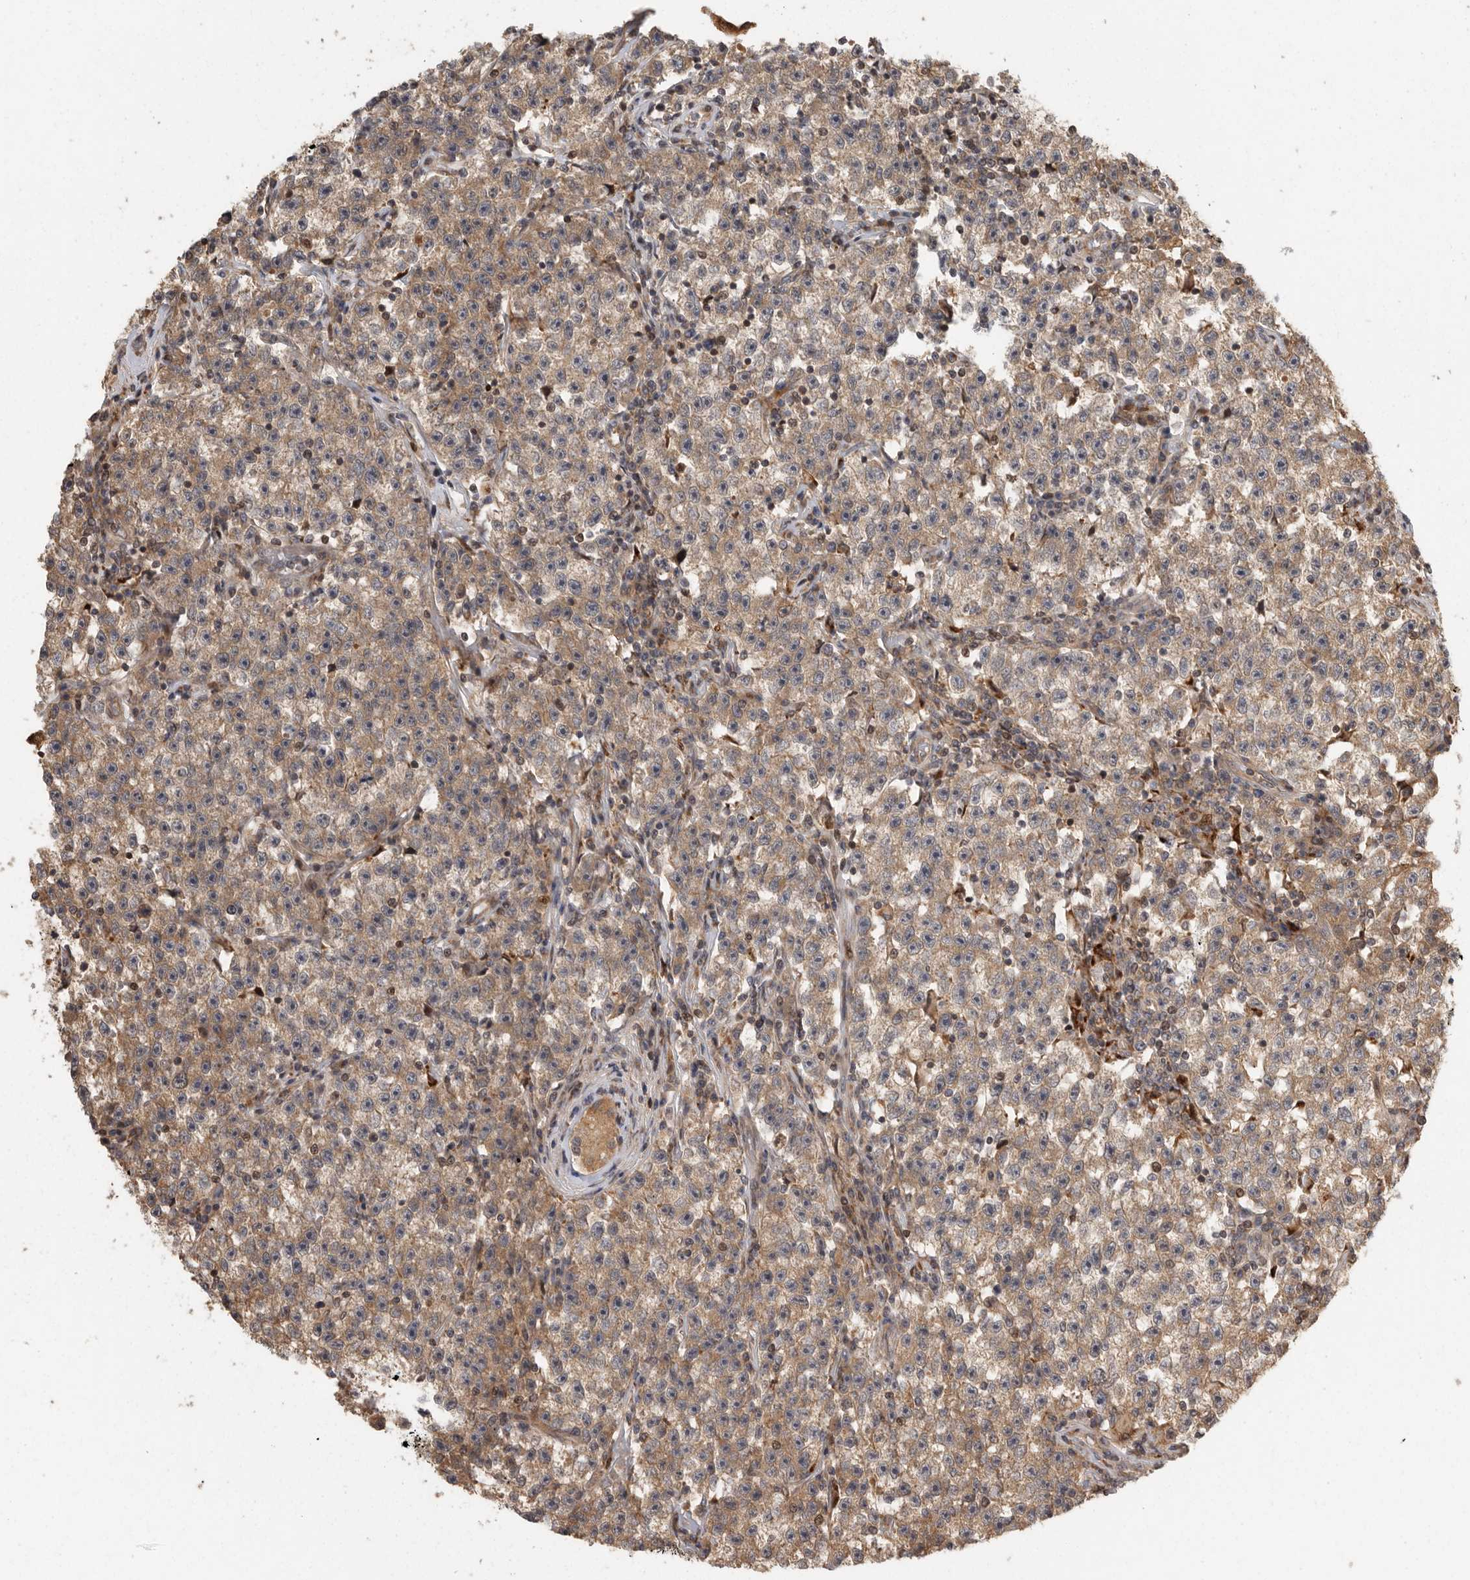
{"staining": {"intensity": "moderate", "quantity": ">75%", "location": "cytoplasmic/membranous"}, "tissue": "testis cancer", "cell_type": "Tumor cells", "image_type": "cancer", "snomed": [{"axis": "morphology", "description": "Seminoma, NOS"}, {"axis": "topography", "description": "Testis"}], "caption": "Human testis cancer (seminoma) stained with a brown dye reveals moderate cytoplasmic/membranous positive staining in approximately >75% of tumor cells.", "gene": "SWT1", "patient": {"sex": "male", "age": 22}}